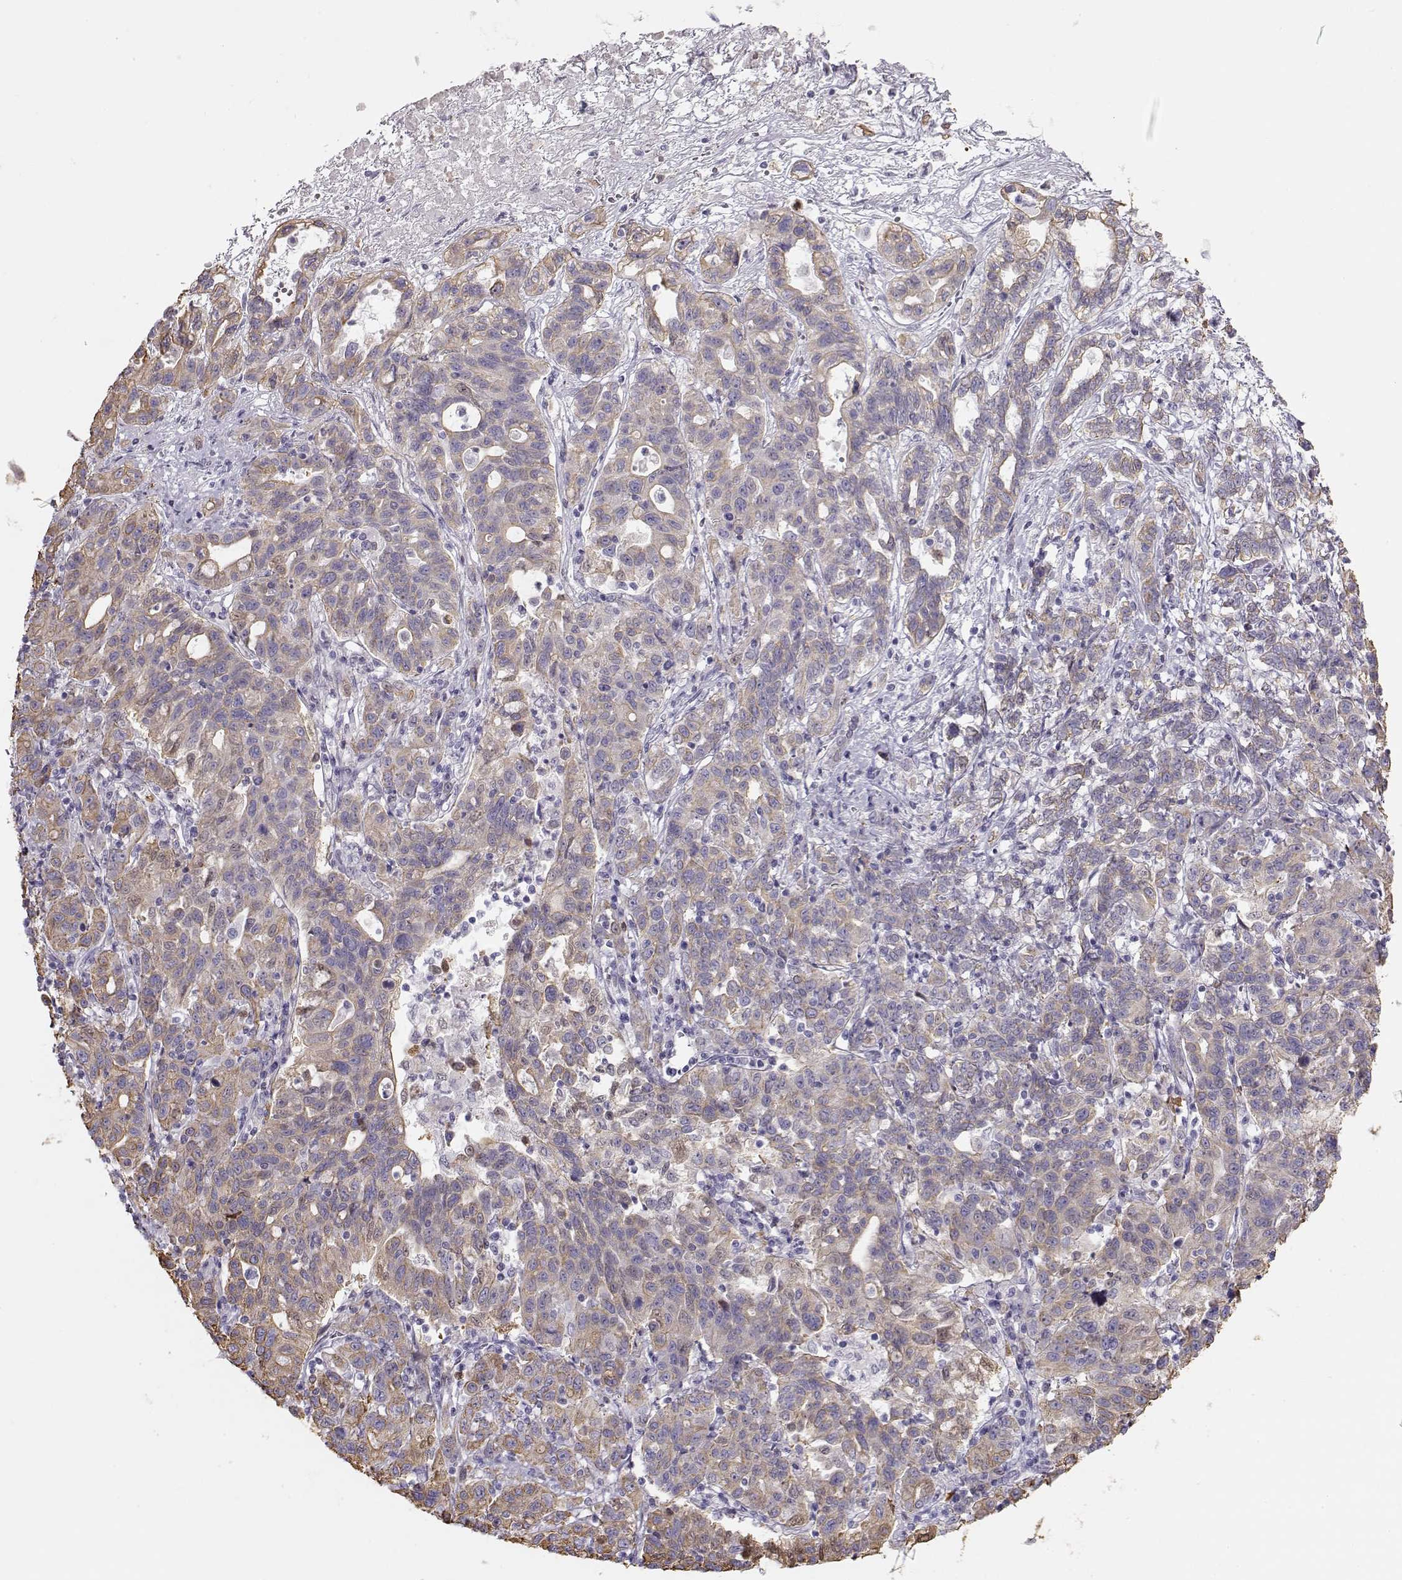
{"staining": {"intensity": "weak", "quantity": ">75%", "location": "cytoplasmic/membranous"}, "tissue": "liver cancer", "cell_type": "Tumor cells", "image_type": "cancer", "snomed": [{"axis": "morphology", "description": "Adenocarcinoma, NOS"}, {"axis": "morphology", "description": "Cholangiocarcinoma"}, {"axis": "topography", "description": "Liver"}], "caption": "IHC of adenocarcinoma (liver) shows low levels of weak cytoplasmic/membranous positivity in approximately >75% of tumor cells.", "gene": "S100B", "patient": {"sex": "male", "age": 64}}